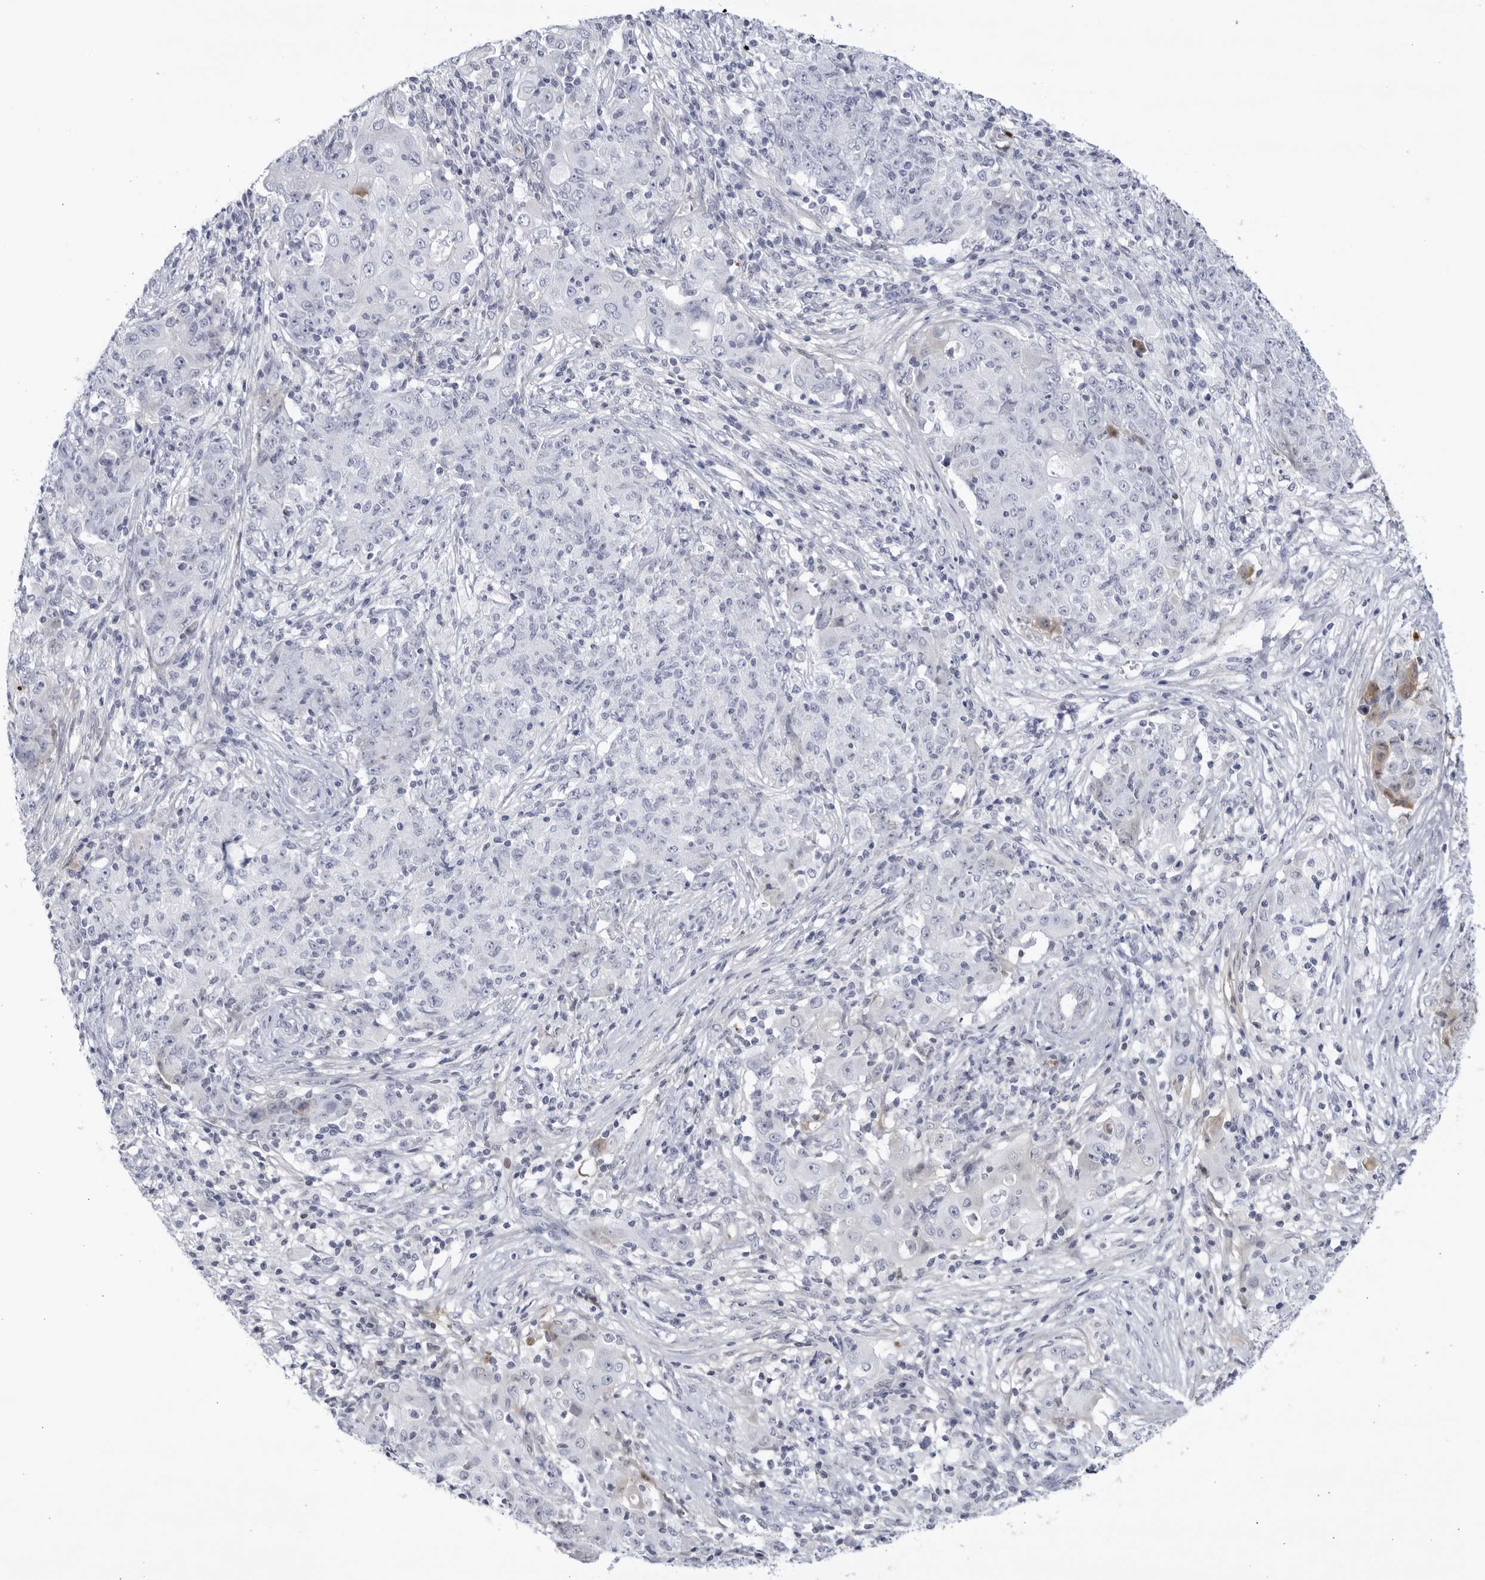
{"staining": {"intensity": "weak", "quantity": "<25%", "location": "cytoplasmic/membranous"}, "tissue": "ovarian cancer", "cell_type": "Tumor cells", "image_type": "cancer", "snomed": [{"axis": "morphology", "description": "Carcinoma, endometroid"}, {"axis": "topography", "description": "Ovary"}], "caption": "Immunohistochemistry (IHC) histopathology image of ovarian cancer stained for a protein (brown), which shows no staining in tumor cells.", "gene": "CNBD1", "patient": {"sex": "female", "age": 42}}